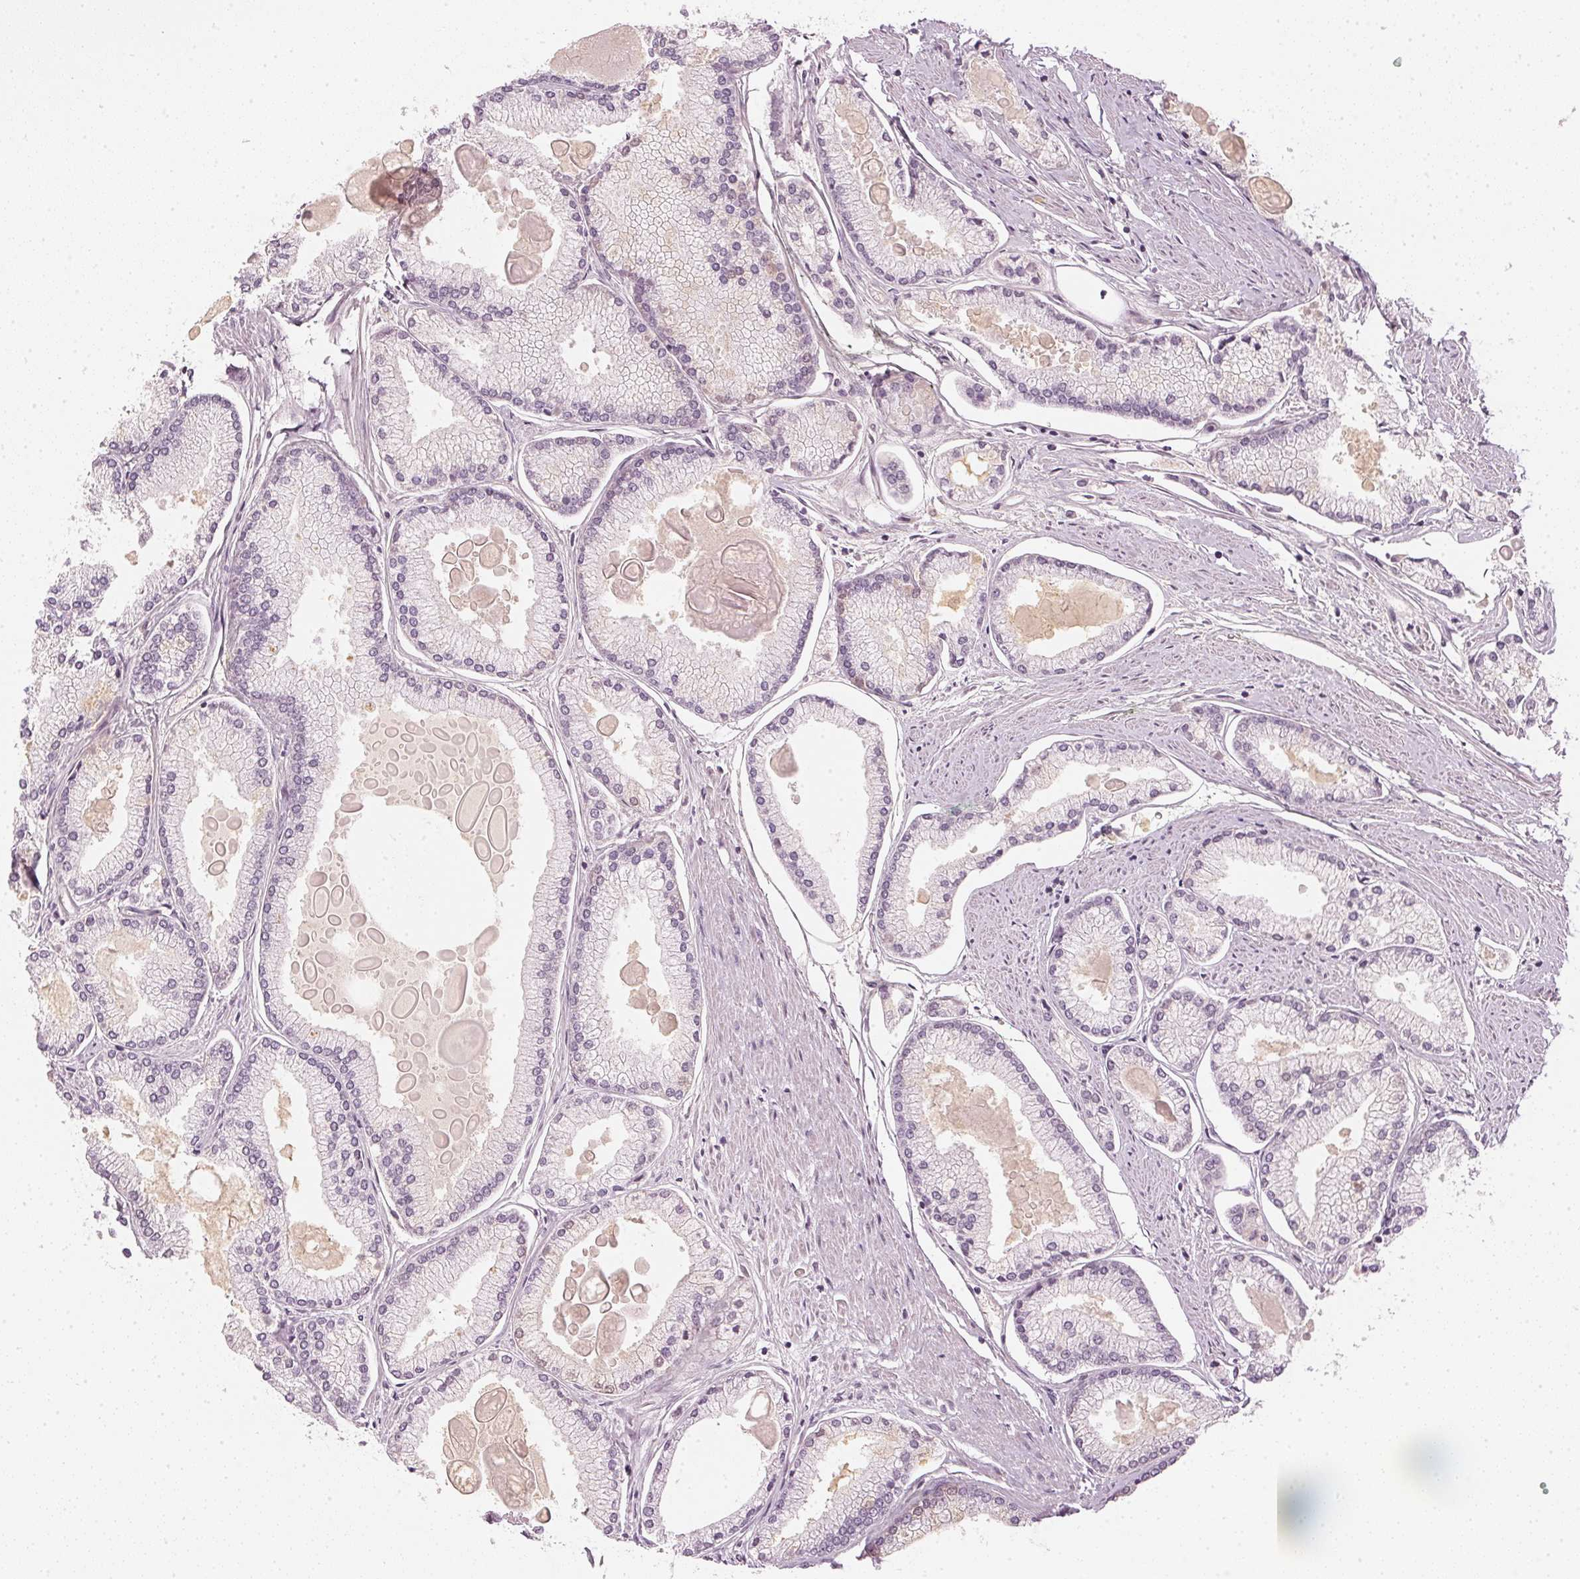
{"staining": {"intensity": "negative", "quantity": "none", "location": "none"}, "tissue": "prostate cancer", "cell_type": "Tumor cells", "image_type": "cancer", "snomed": [{"axis": "morphology", "description": "Adenocarcinoma, High grade"}, {"axis": "topography", "description": "Prostate"}], "caption": "The immunohistochemistry (IHC) micrograph has no significant expression in tumor cells of high-grade adenocarcinoma (prostate) tissue.", "gene": "APLP1", "patient": {"sex": "male", "age": 68}}